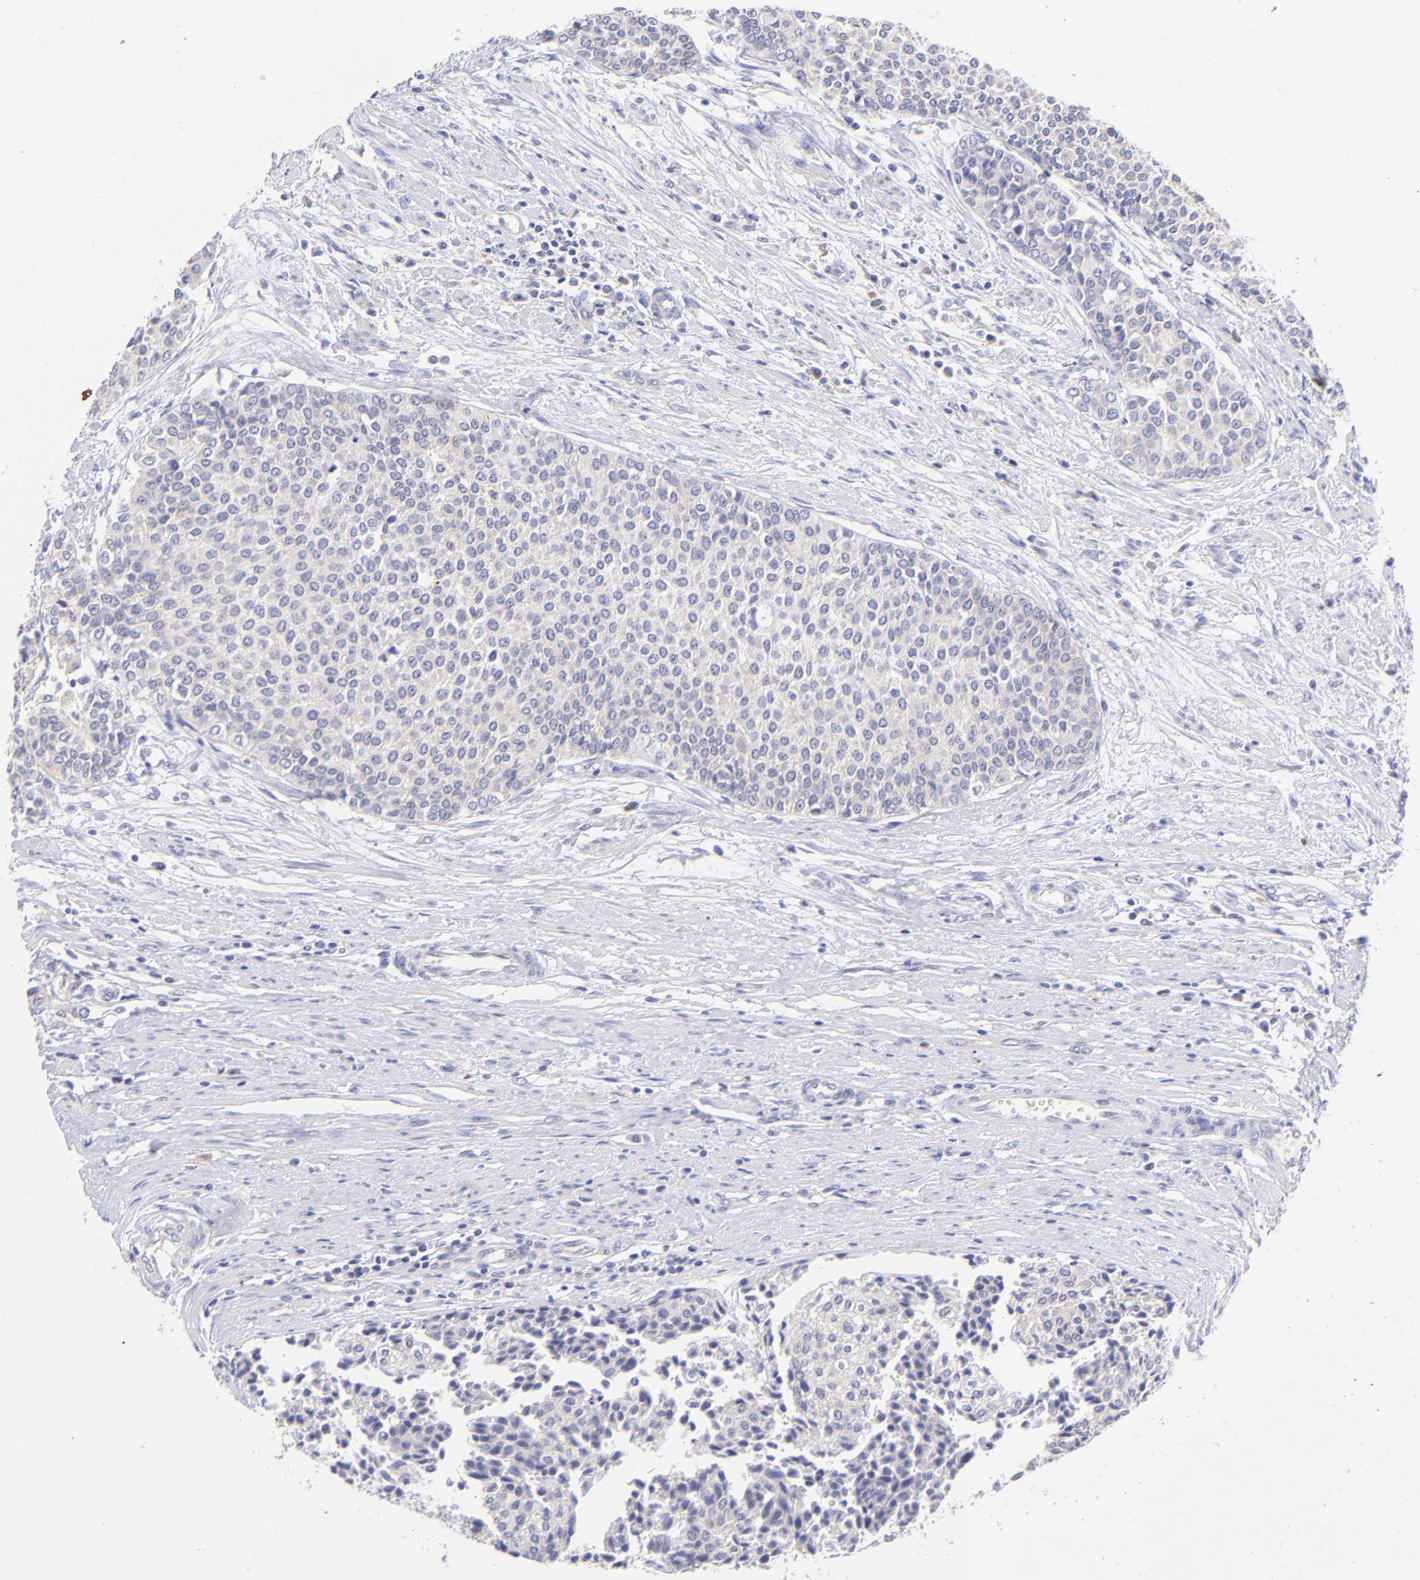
{"staining": {"intensity": "weak", "quantity": "25%-75%", "location": "cytoplasmic/membranous"}, "tissue": "urothelial cancer", "cell_type": "Tumor cells", "image_type": "cancer", "snomed": [{"axis": "morphology", "description": "Urothelial carcinoma, Low grade"}, {"axis": "topography", "description": "Urinary bladder"}], "caption": "Immunohistochemistry staining of low-grade urothelial carcinoma, which reveals low levels of weak cytoplasmic/membranous positivity in approximately 25%-75% of tumor cells indicating weak cytoplasmic/membranous protein positivity. The staining was performed using DAB (3,3'-diaminobenzidine) (brown) for protein detection and nuclei were counterstained in hematoxylin (blue).", "gene": "RPL11", "patient": {"sex": "female", "age": 73}}